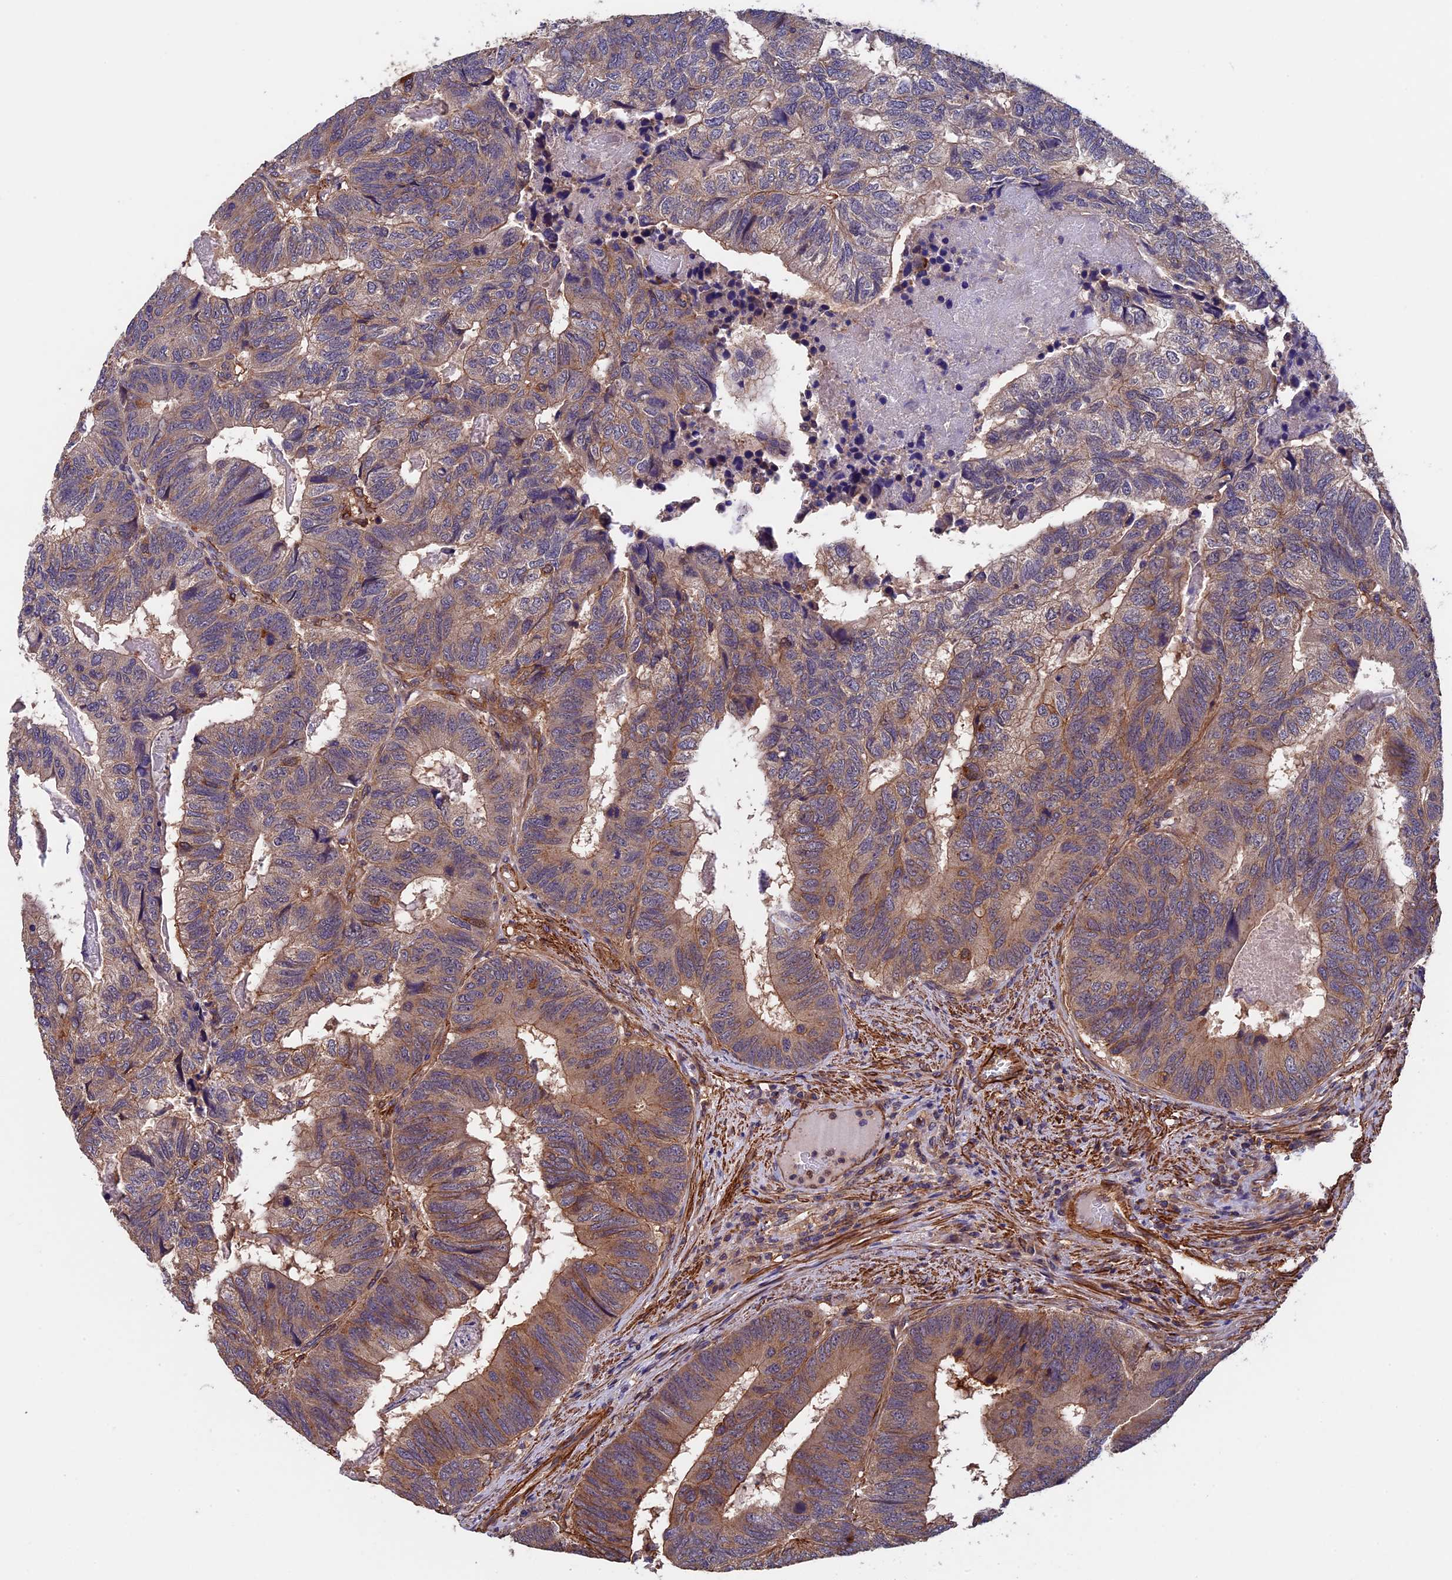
{"staining": {"intensity": "moderate", "quantity": "25%-75%", "location": "cytoplasmic/membranous"}, "tissue": "colorectal cancer", "cell_type": "Tumor cells", "image_type": "cancer", "snomed": [{"axis": "morphology", "description": "Adenocarcinoma, NOS"}, {"axis": "topography", "description": "Colon"}], "caption": "Immunohistochemistry (IHC) of adenocarcinoma (colorectal) exhibits medium levels of moderate cytoplasmic/membranous positivity in about 25%-75% of tumor cells.", "gene": "SLC9A5", "patient": {"sex": "female", "age": 67}}